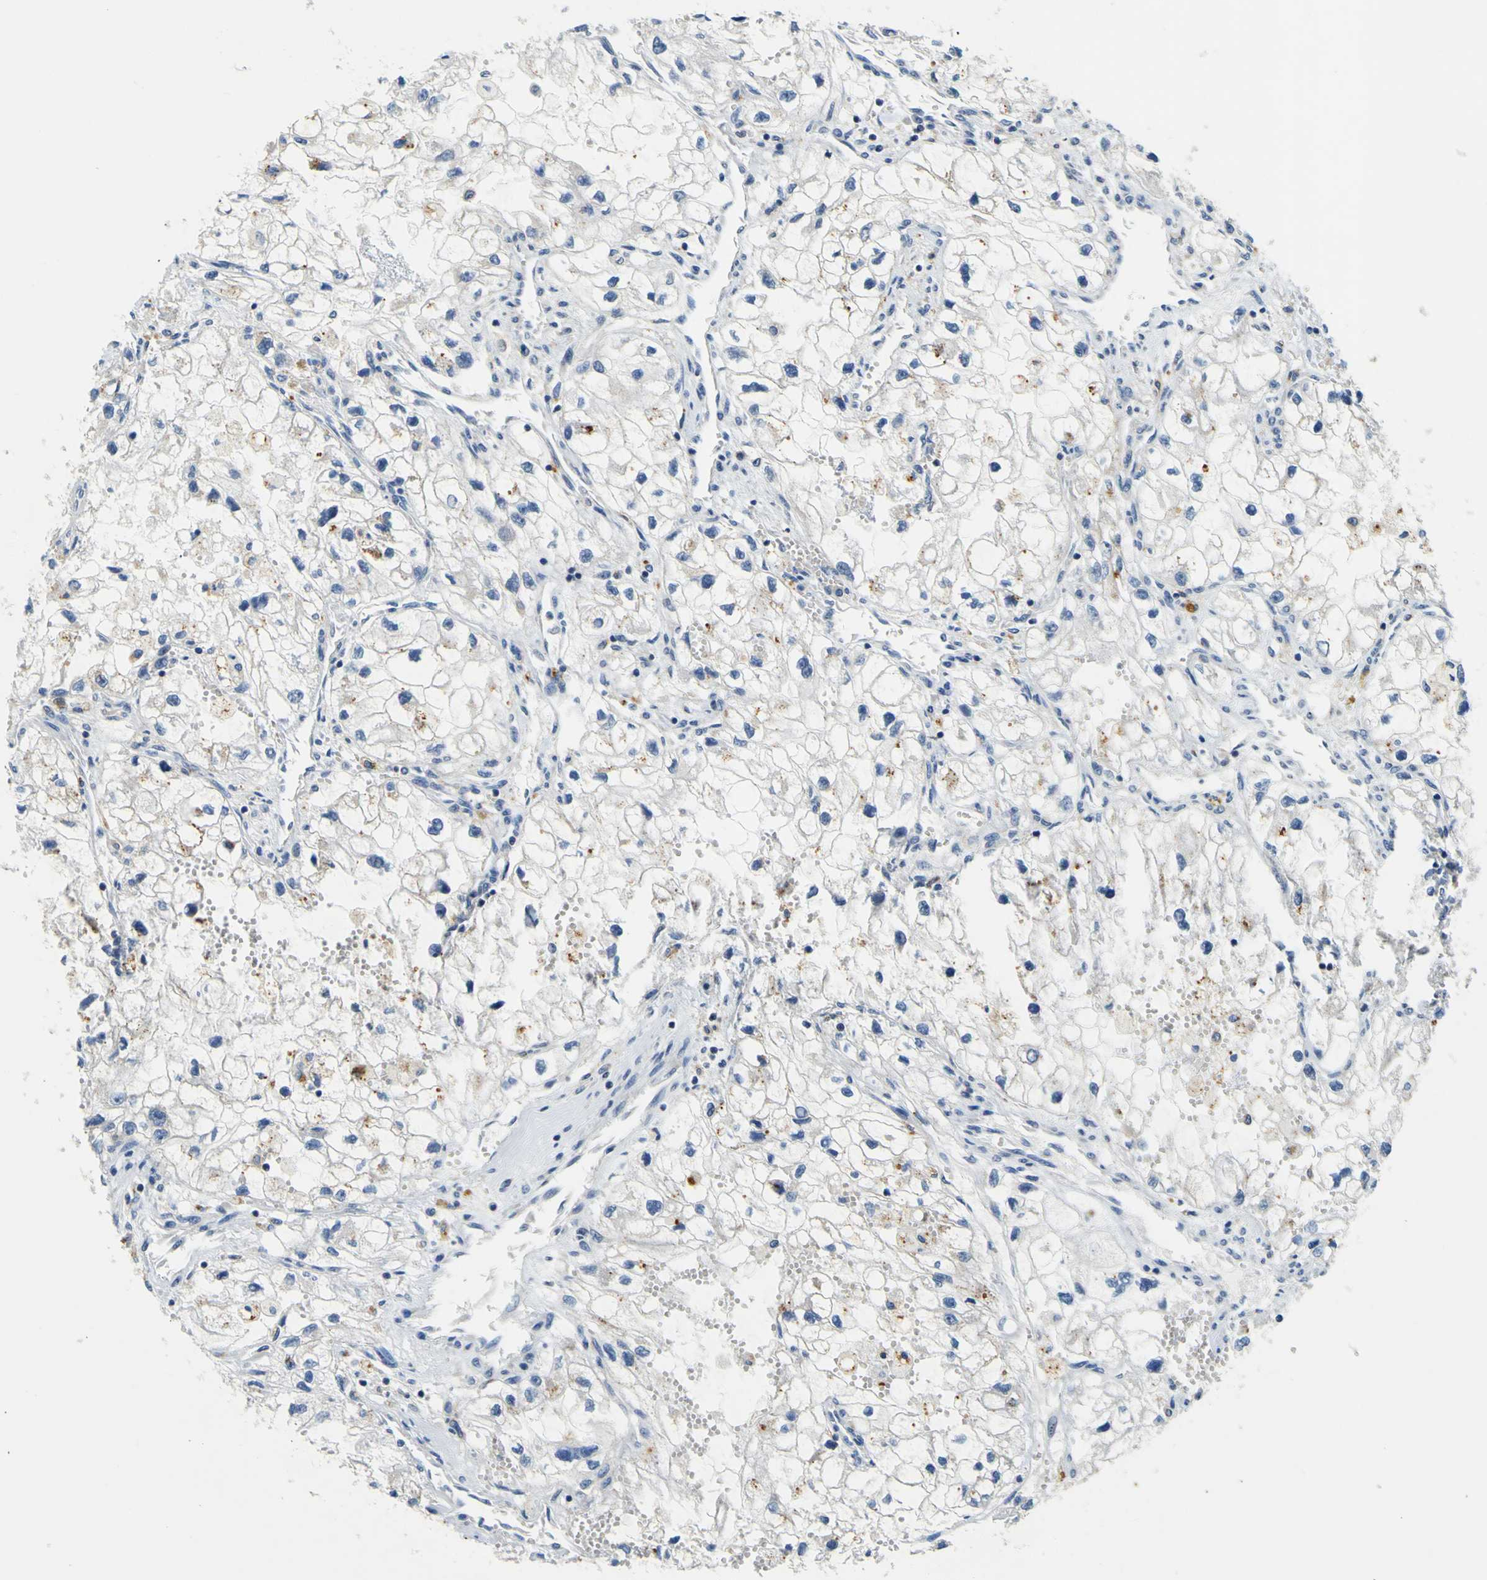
{"staining": {"intensity": "weak", "quantity": "<25%", "location": "cytoplasmic/membranous"}, "tissue": "renal cancer", "cell_type": "Tumor cells", "image_type": "cancer", "snomed": [{"axis": "morphology", "description": "Adenocarcinoma, NOS"}, {"axis": "topography", "description": "Kidney"}], "caption": "Immunohistochemical staining of renal adenocarcinoma reveals no significant positivity in tumor cells. (Immunohistochemistry (ihc), brightfield microscopy, high magnification).", "gene": "TNIK", "patient": {"sex": "female", "age": 70}}